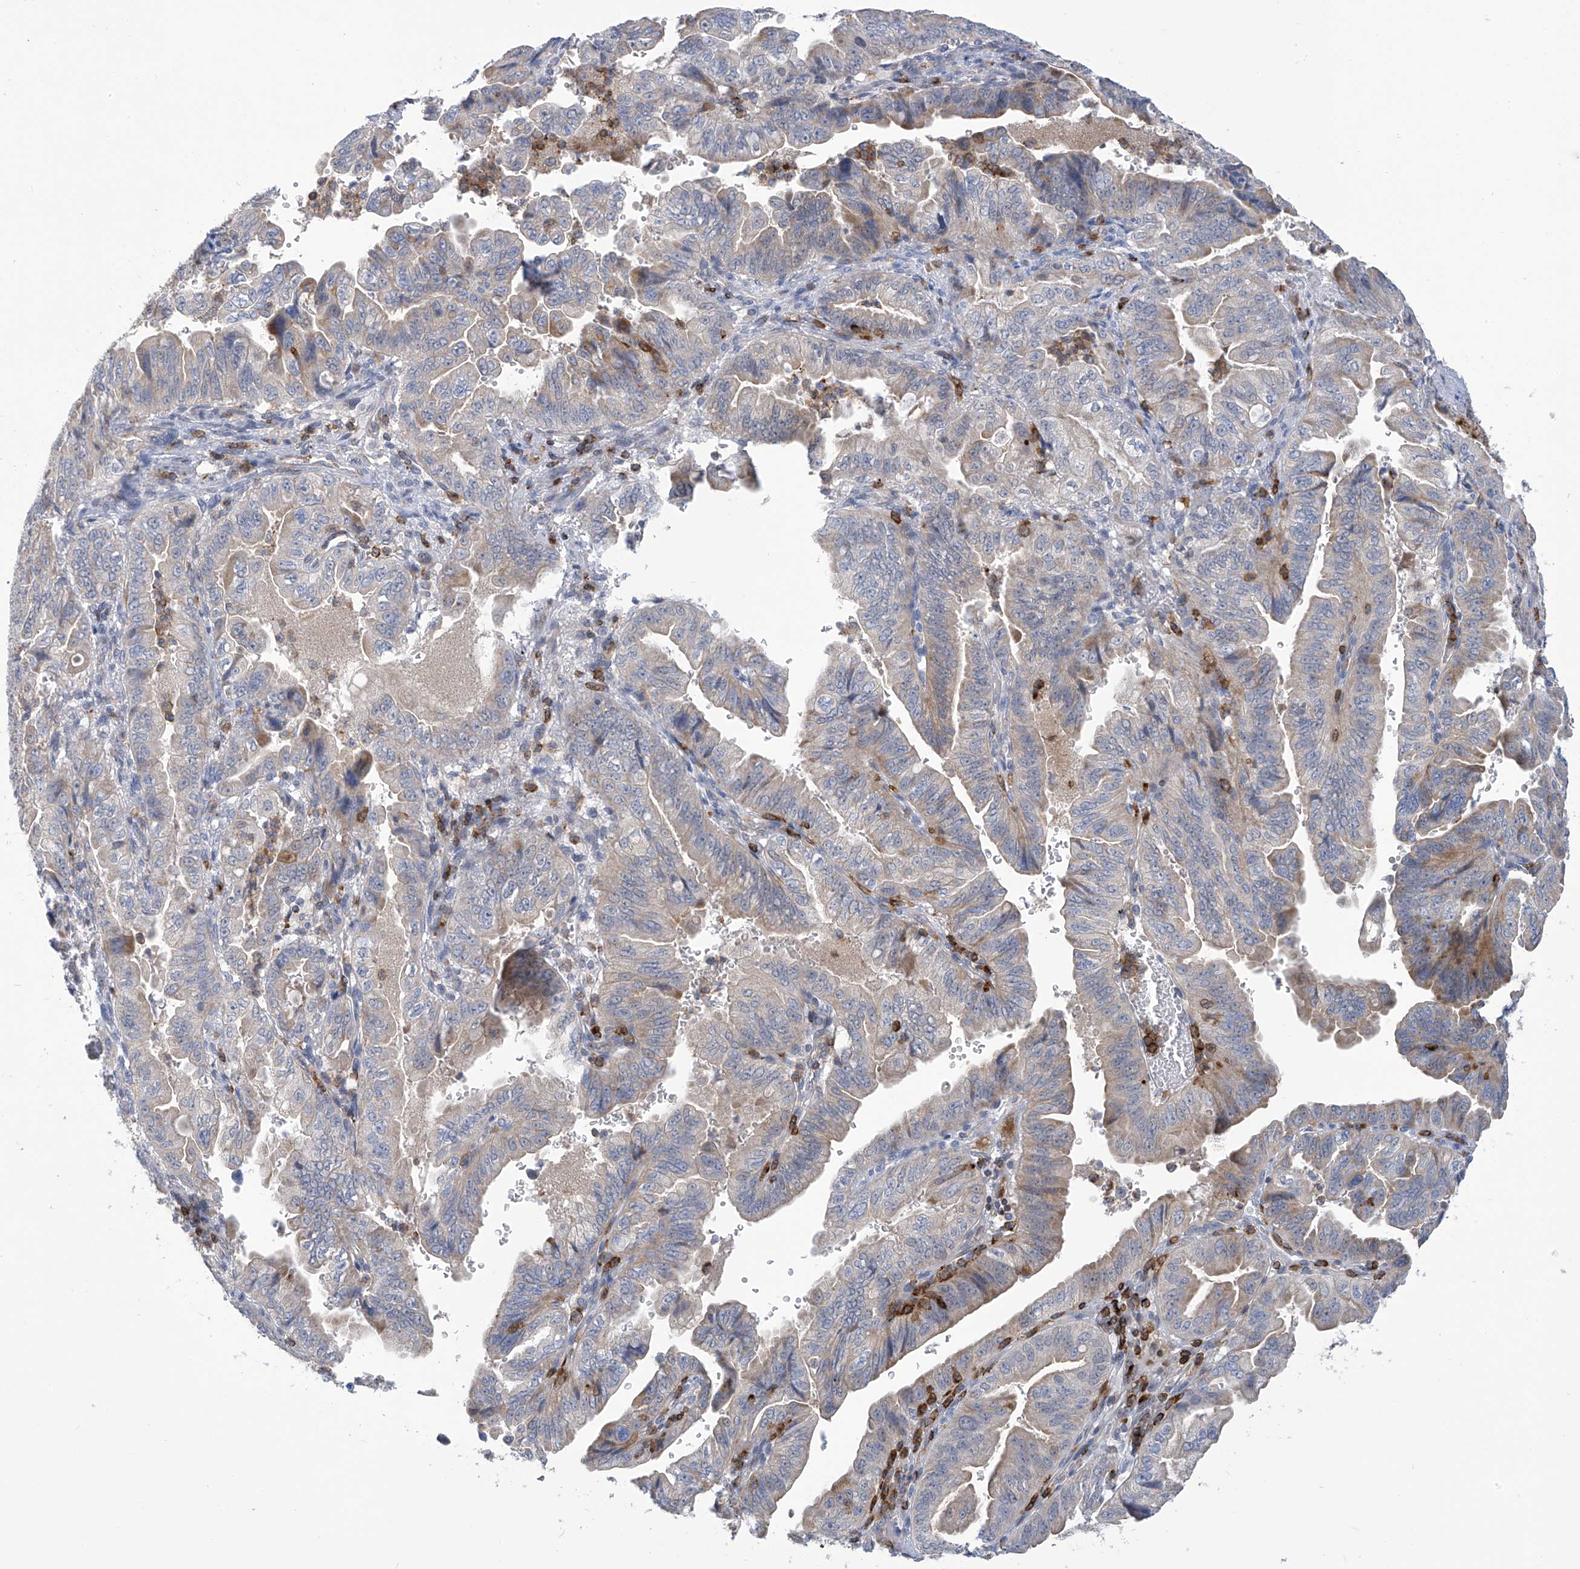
{"staining": {"intensity": "weak", "quantity": "25%-75%", "location": "cytoplasmic/membranous"}, "tissue": "pancreatic cancer", "cell_type": "Tumor cells", "image_type": "cancer", "snomed": [{"axis": "morphology", "description": "Adenocarcinoma, NOS"}, {"axis": "topography", "description": "Pancreas"}], "caption": "Adenocarcinoma (pancreatic) stained with IHC exhibits weak cytoplasmic/membranous positivity in approximately 25%-75% of tumor cells.", "gene": "IBA57", "patient": {"sex": "male", "age": 70}}